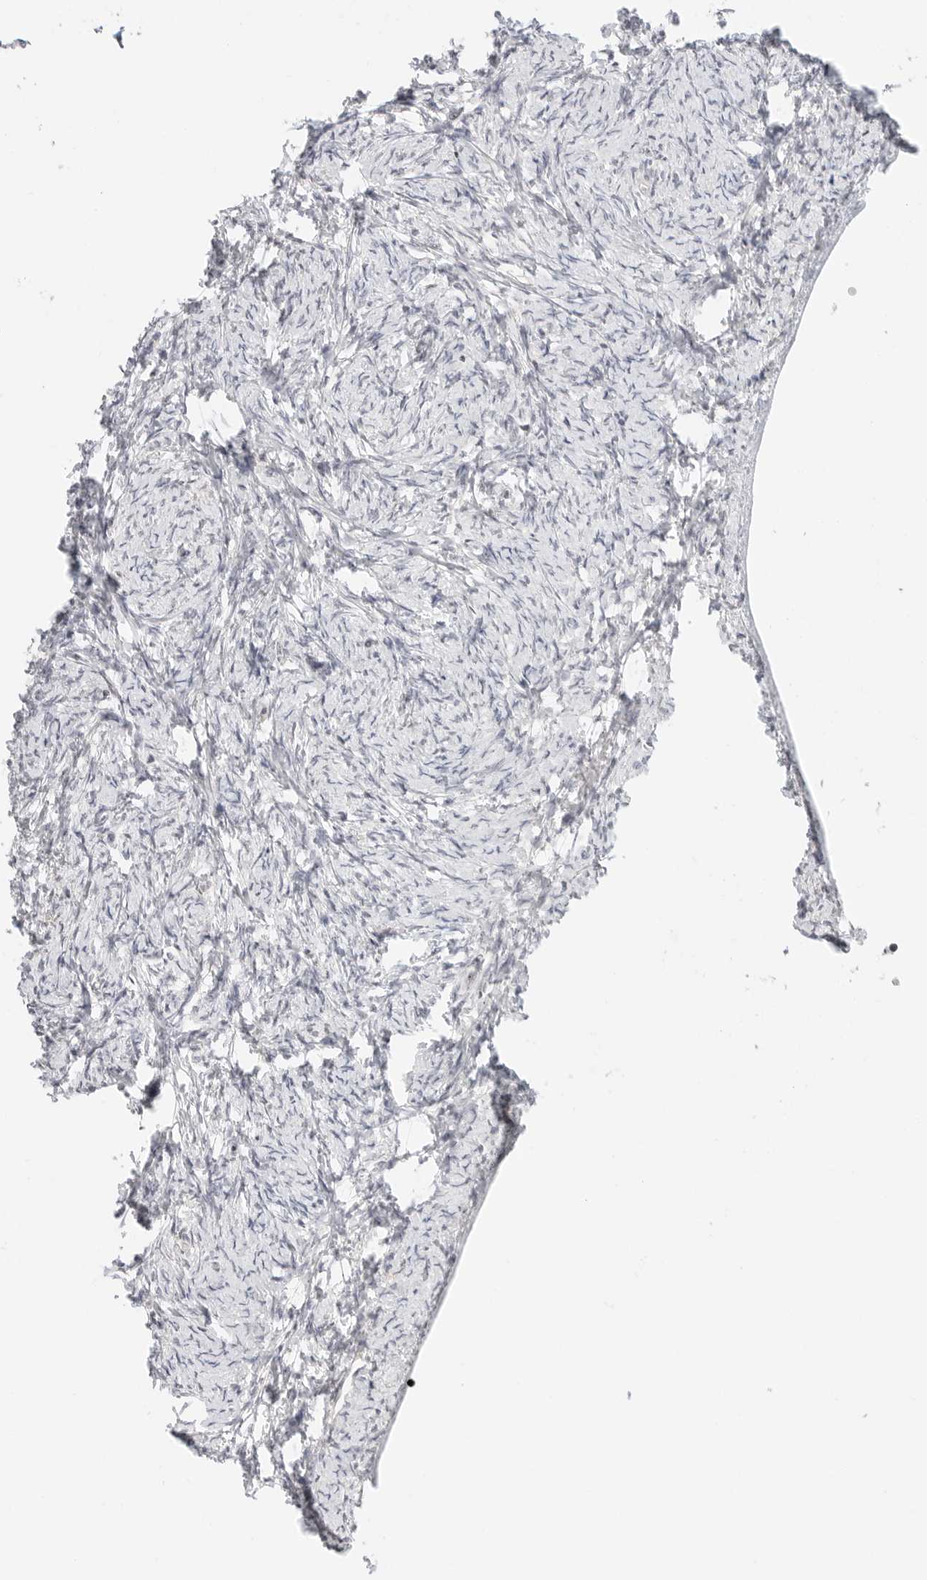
{"staining": {"intensity": "negative", "quantity": "none", "location": "none"}, "tissue": "ovary", "cell_type": "Ovarian stroma cells", "image_type": "normal", "snomed": [{"axis": "morphology", "description": "Normal tissue, NOS"}, {"axis": "topography", "description": "Ovary"}], "caption": "A micrograph of human ovary is negative for staining in ovarian stroma cells. (DAB immunohistochemistry (IHC), high magnification).", "gene": "RIMKLA", "patient": {"sex": "female", "age": 34}}